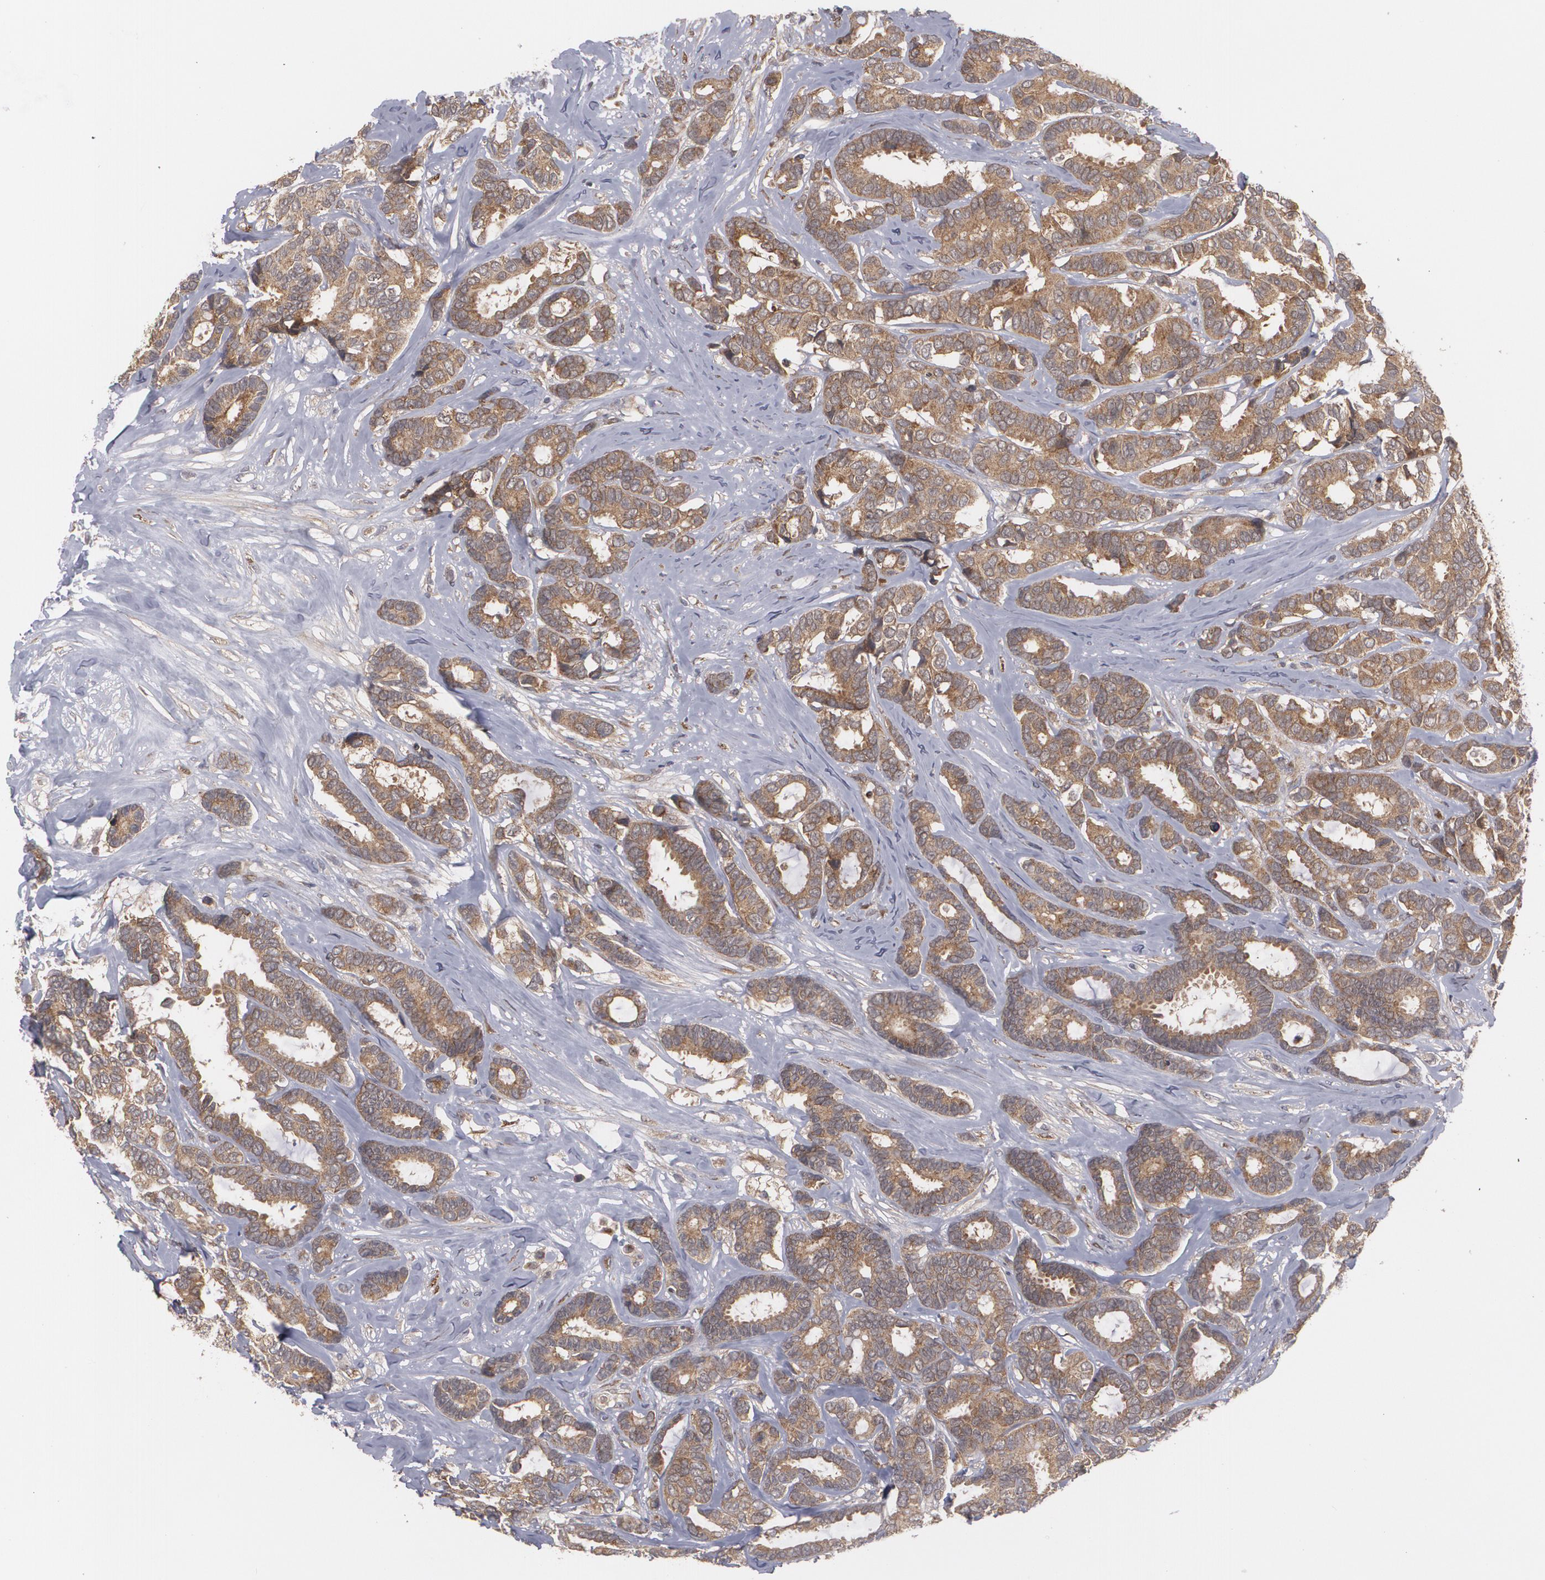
{"staining": {"intensity": "moderate", "quantity": ">75%", "location": "cytoplasmic/membranous"}, "tissue": "breast cancer", "cell_type": "Tumor cells", "image_type": "cancer", "snomed": [{"axis": "morphology", "description": "Duct carcinoma"}, {"axis": "topography", "description": "Breast"}], "caption": "DAB (3,3'-diaminobenzidine) immunohistochemical staining of human intraductal carcinoma (breast) shows moderate cytoplasmic/membranous protein staining in about >75% of tumor cells.", "gene": "BMP6", "patient": {"sex": "female", "age": 87}}